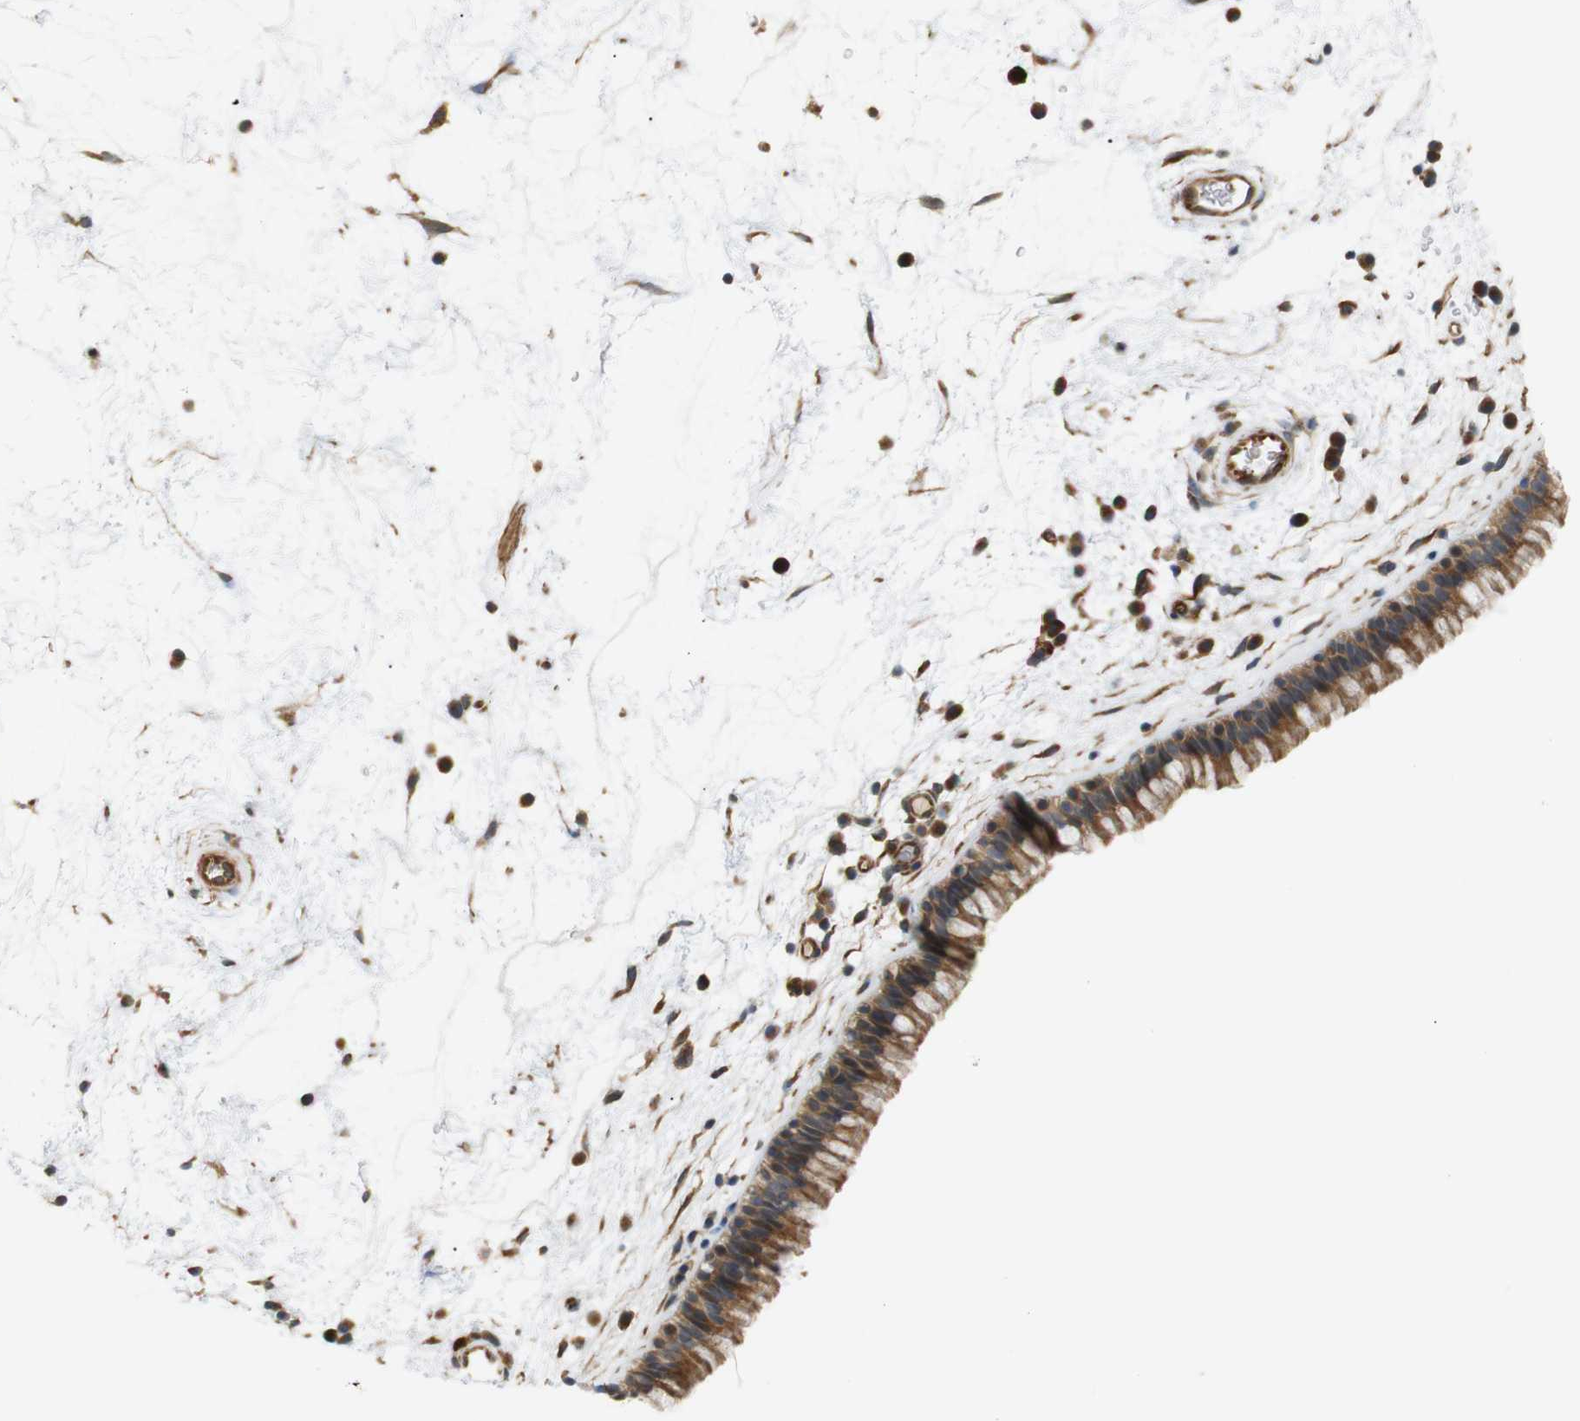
{"staining": {"intensity": "moderate", "quantity": ">75%", "location": "cytoplasmic/membranous"}, "tissue": "nasopharynx", "cell_type": "Respiratory epithelial cells", "image_type": "normal", "snomed": [{"axis": "morphology", "description": "Normal tissue, NOS"}, {"axis": "morphology", "description": "Inflammation, NOS"}, {"axis": "topography", "description": "Nasopharynx"}], "caption": "Immunohistochemical staining of benign nasopharynx exhibits moderate cytoplasmic/membranous protein expression in about >75% of respiratory epithelial cells. (Brightfield microscopy of DAB IHC at high magnification).", "gene": "RPTOR", "patient": {"sex": "male", "age": 48}}